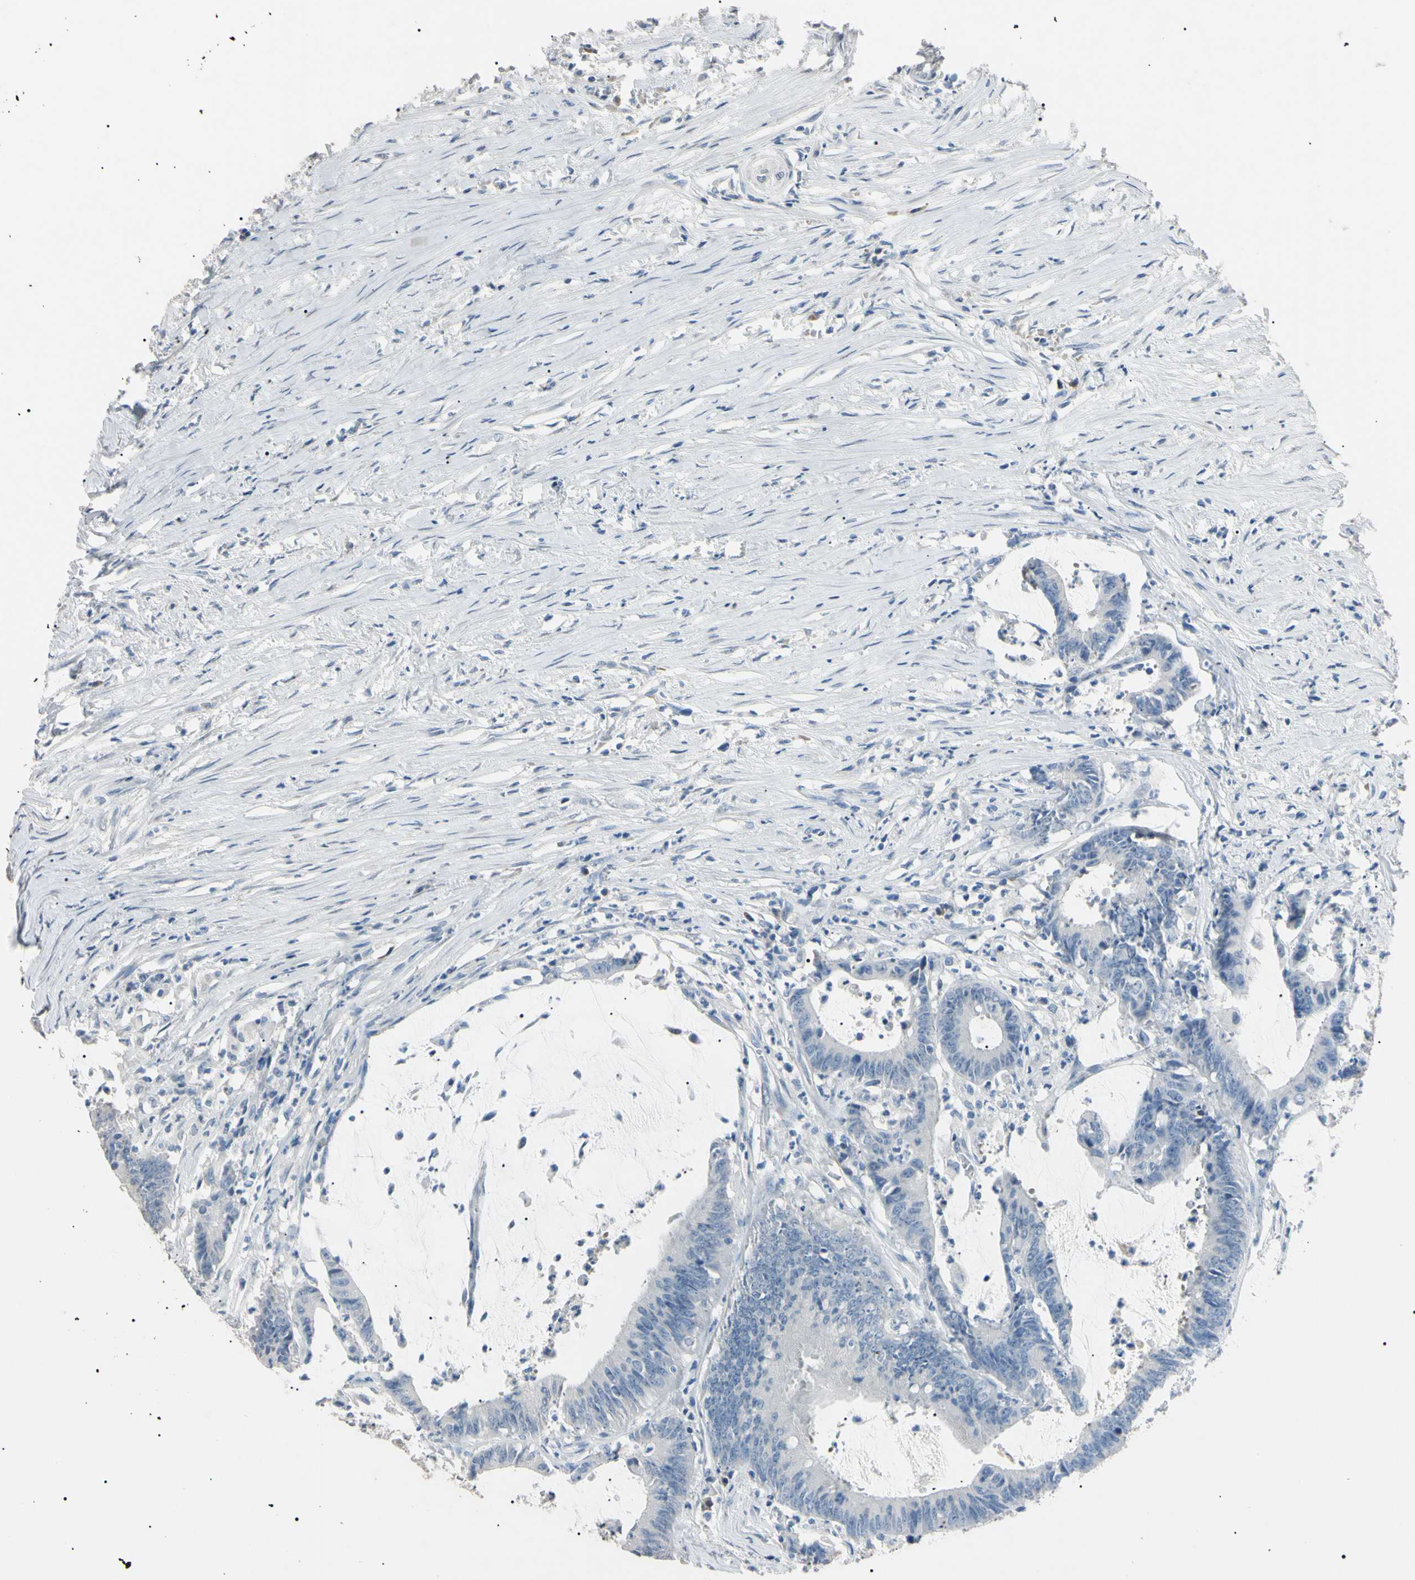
{"staining": {"intensity": "negative", "quantity": "none", "location": "none"}, "tissue": "colorectal cancer", "cell_type": "Tumor cells", "image_type": "cancer", "snomed": [{"axis": "morphology", "description": "Adenocarcinoma, NOS"}, {"axis": "topography", "description": "Colon"}], "caption": "Protein analysis of colorectal cancer (adenocarcinoma) exhibits no significant staining in tumor cells.", "gene": "CGB3", "patient": {"sex": "male", "age": 70}}